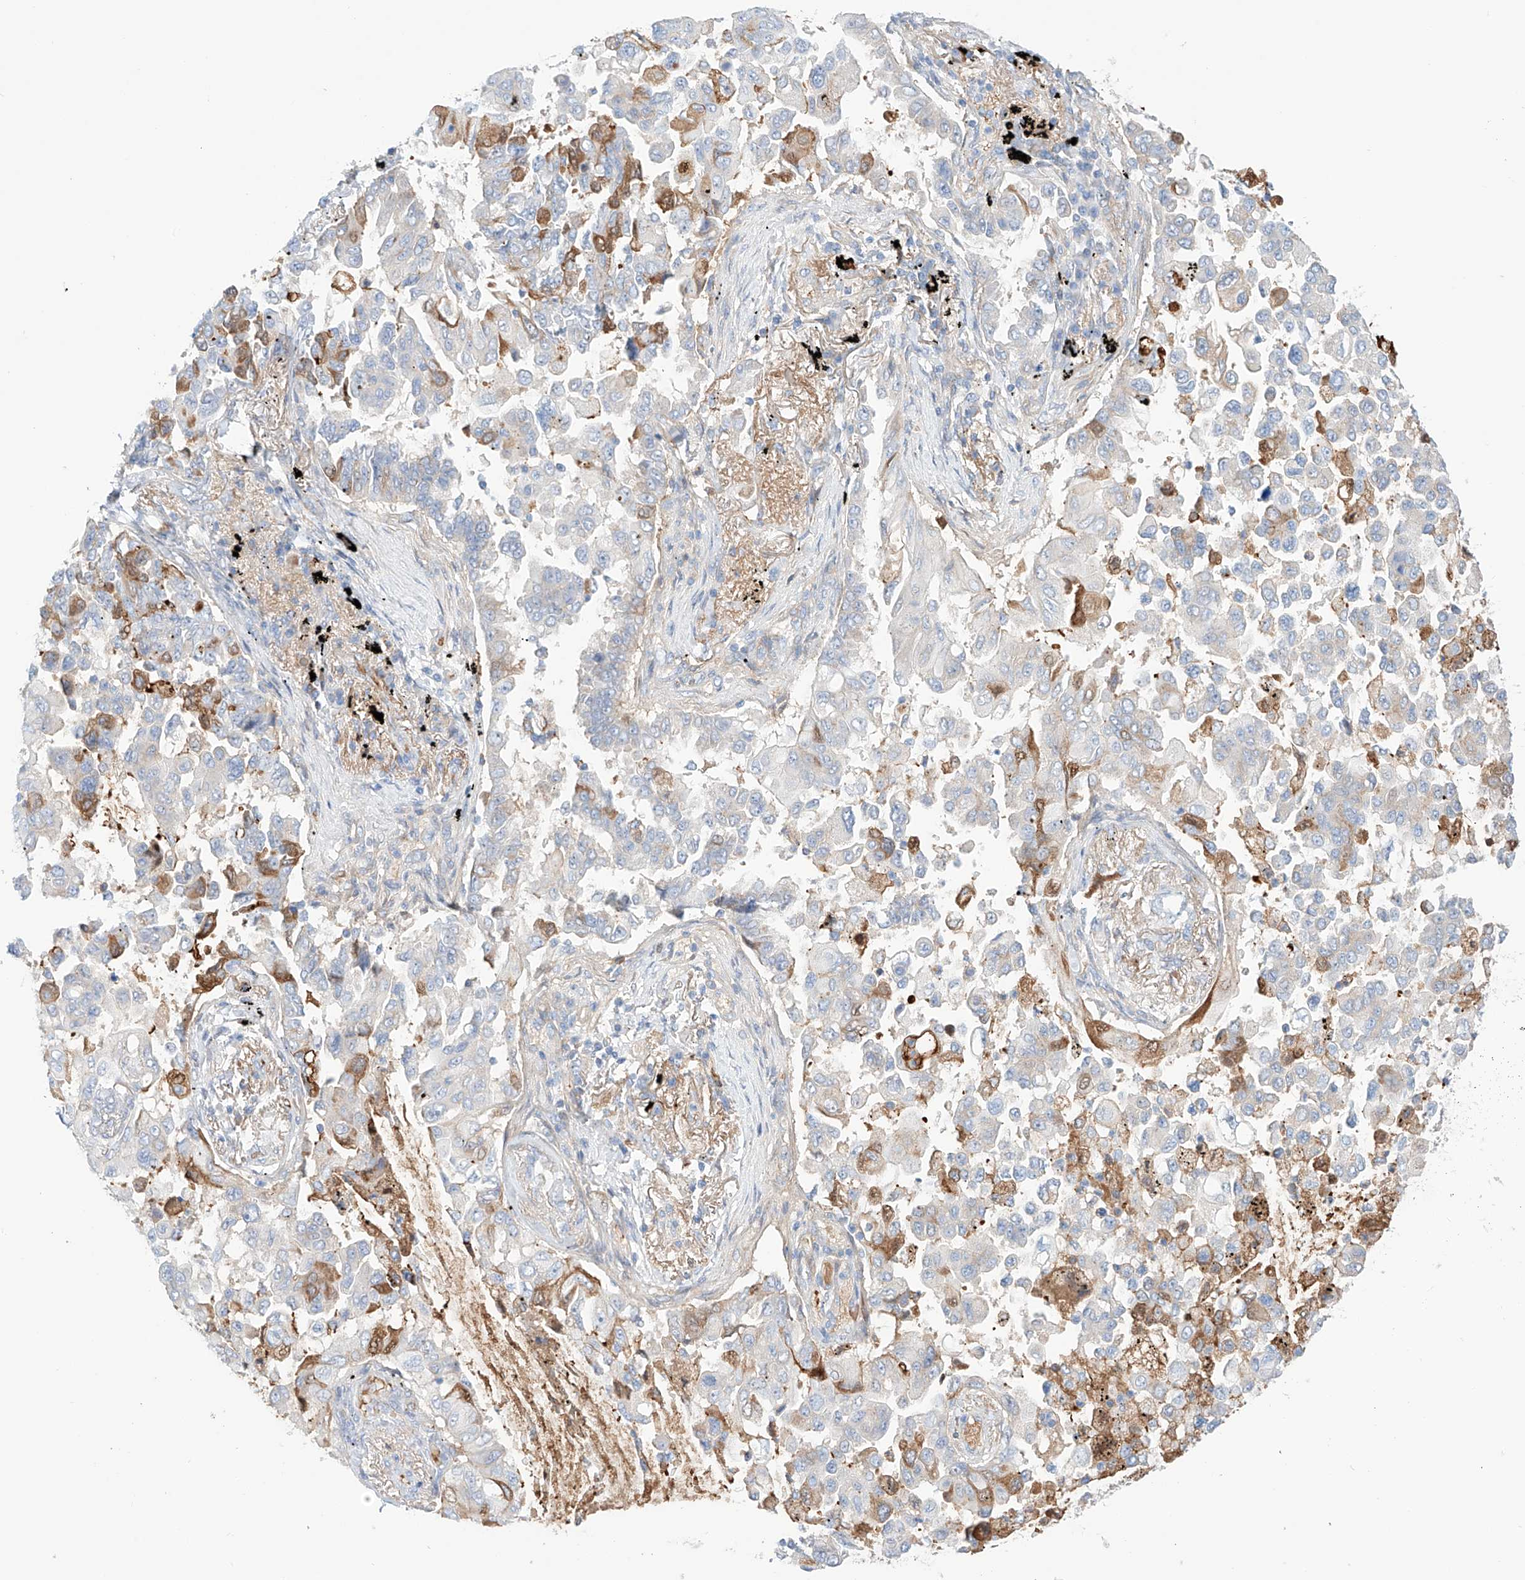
{"staining": {"intensity": "moderate", "quantity": "<25%", "location": "cytoplasmic/membranous"}, "tissue": "lung cancer", "cell_type": "Tumor cells", "image_type": "cancer", "snomed": [{"axis": "morphology", "description": "Adenocarcinoma, NOS"}, {"axis": "topography", "description": "Lung"}], "caption": "An image of lung adenocarcinoma stained for a protein displays moderate cytoplasmic/membranous brown staining in tumor cells. (Stains: DAB (3,3'-diaminobenzidine) in brown, nuclei in blue, Microscopy: brightfield microscopy at high magnification).", "gene": "PGGT1B", "patient": {"sex": "female", "age": 67}}